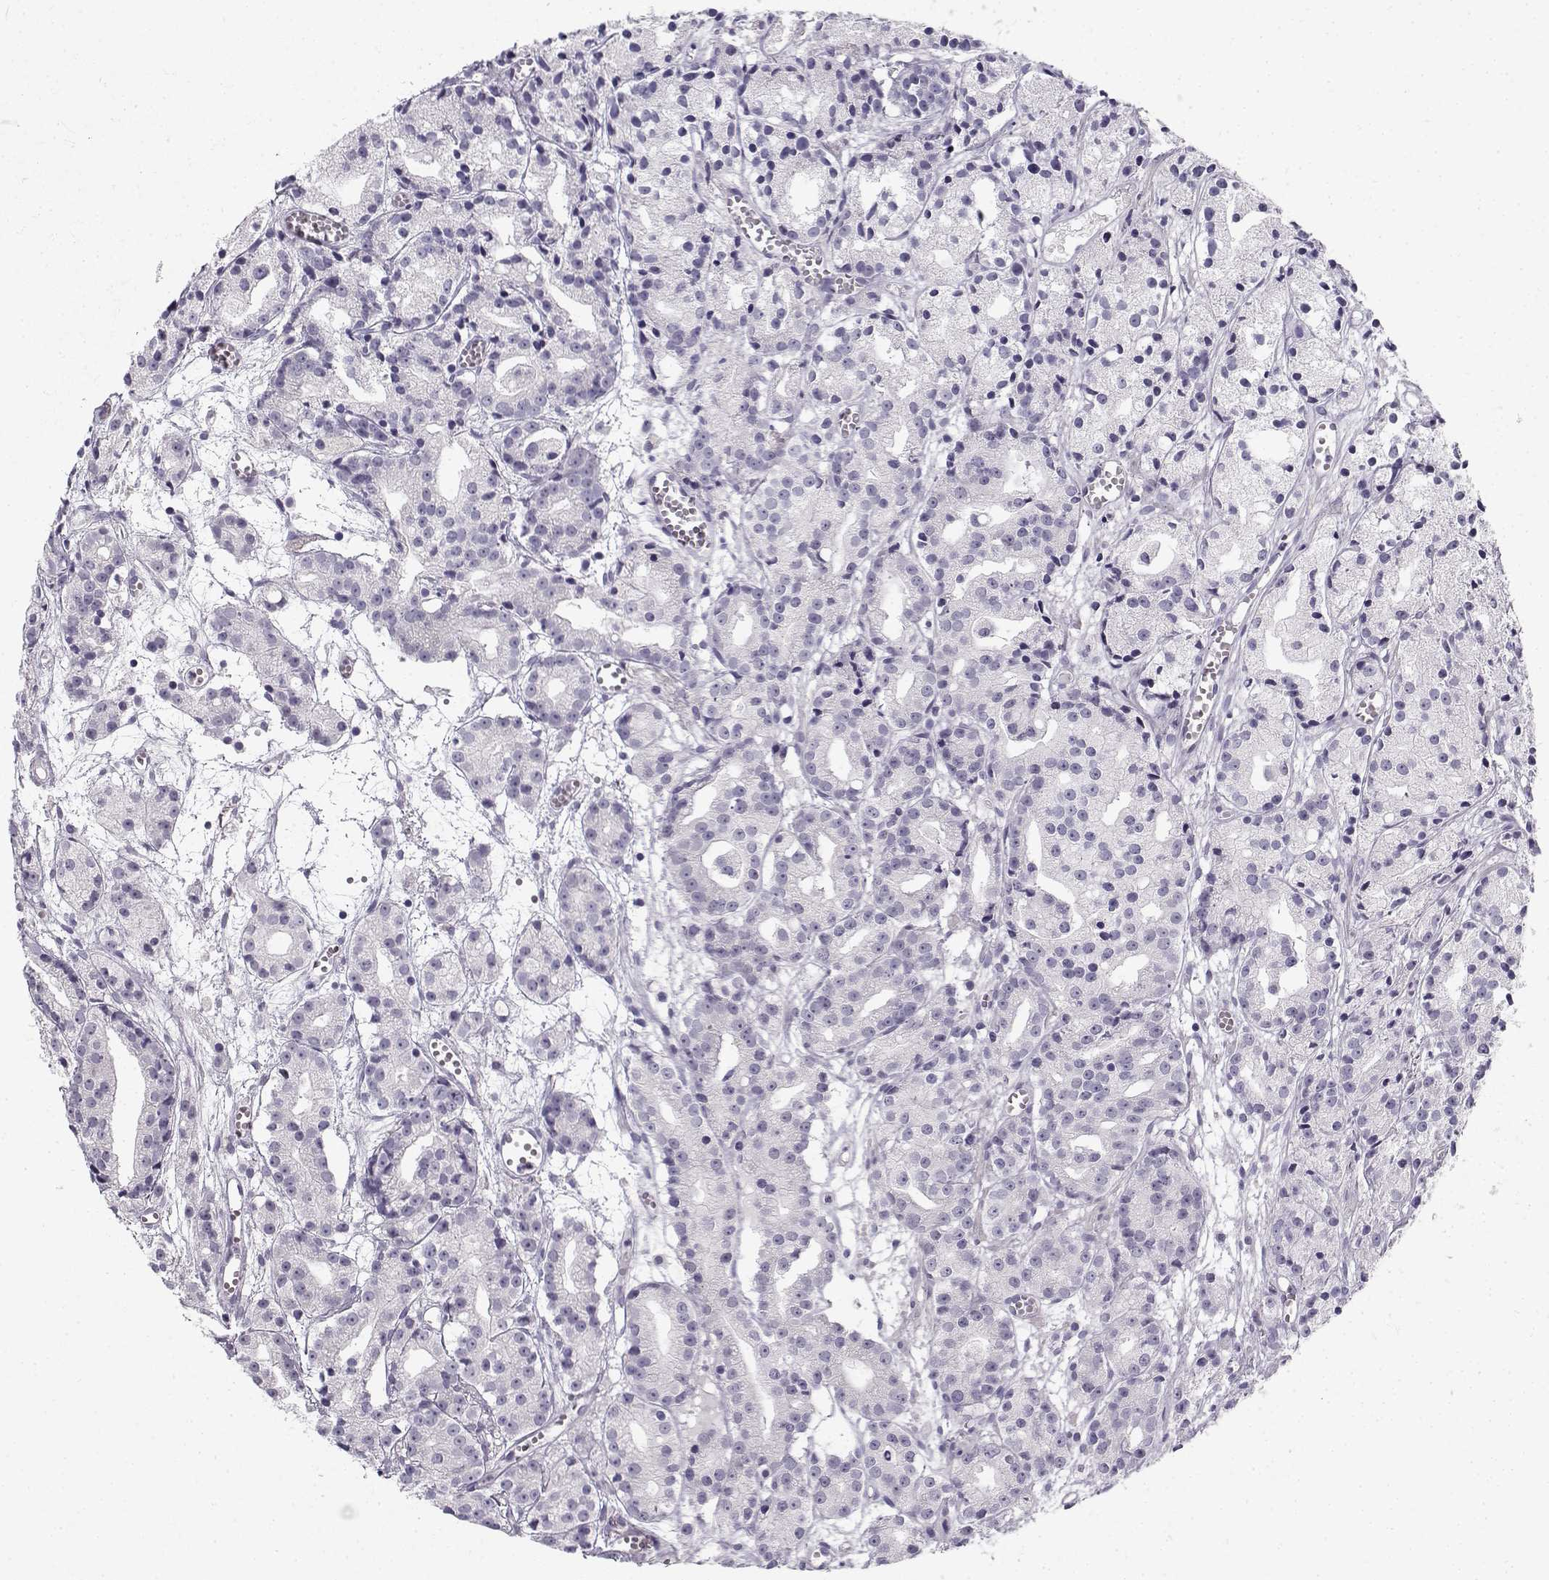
{"staining": {"intensity": "negative", "quantity": "none", "location": "none"}, "tissue": "prostate cancer", "cell_type": "Tumor cells", "image_type": "cancer", "snomed": [{"axis": "morphology", "description": "Adenocarcinoma, Medium grade"}, {"axis": "topography", "description": "Prostate"}], "caption": "This is an immunohistochemistry histopathology image of human medium-grade adenocarcinoma (prostate). There is no expression in tumor cells.", "gene": "CREB3L3", "patient": {"sex": "male", "age": 74}}